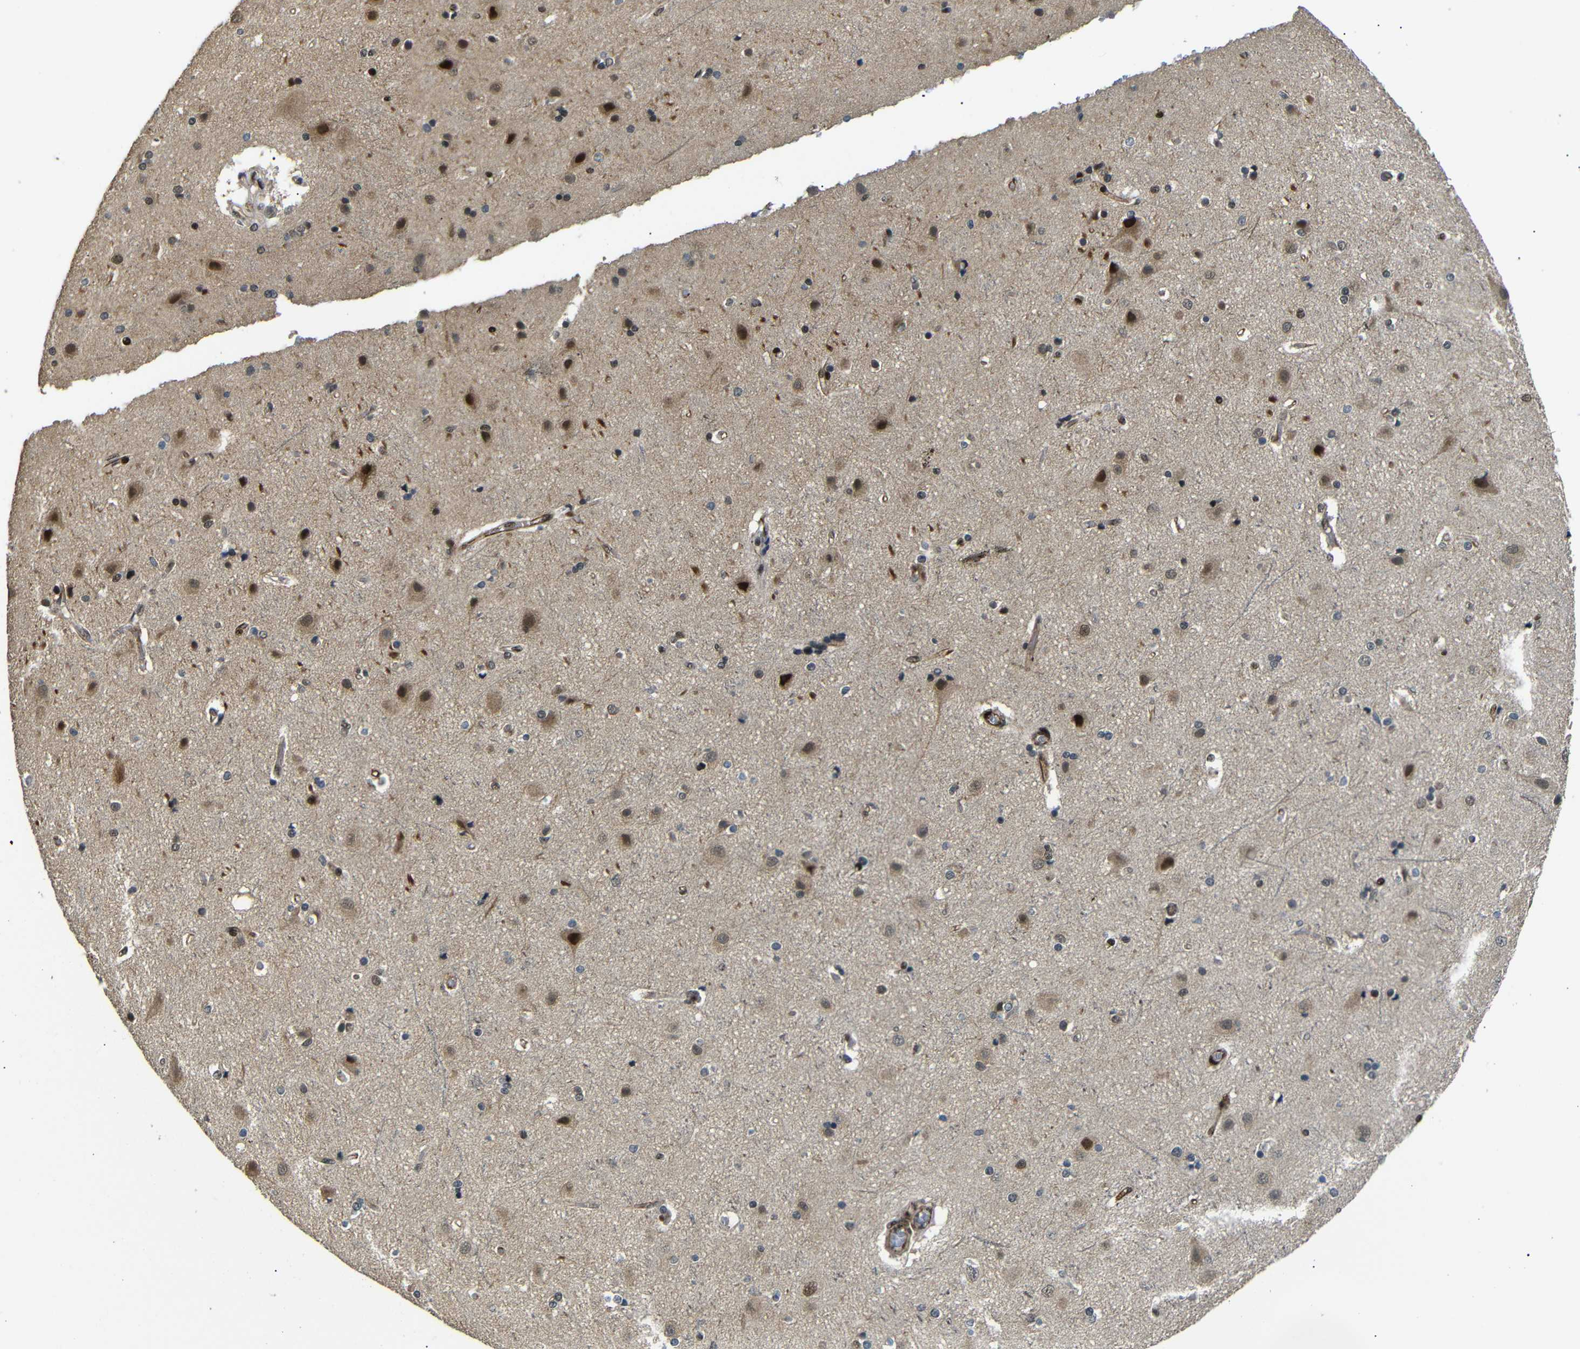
{"staining": {"intensity": "weak", "quantity": ">75%", "location": "cytoplasmic/membranous,nuclear"}, "tissue": "cerebral cortex", "cell_type": "Endothelial cells", "image_type": "normal", "snomed": [{"axis": "morphology", "description": "Normal tissue, NOS"}, {"axis": "topography", "description": "Cerebral cortex"}], "caption": "IHC of normal cerebral cortex displays low levels of weak cytoplasmic/membranous,nuclear expression in about >75% of endothelial cells.", "gene": "TBX2", "patient": {"sex": "female", "age": 54}}